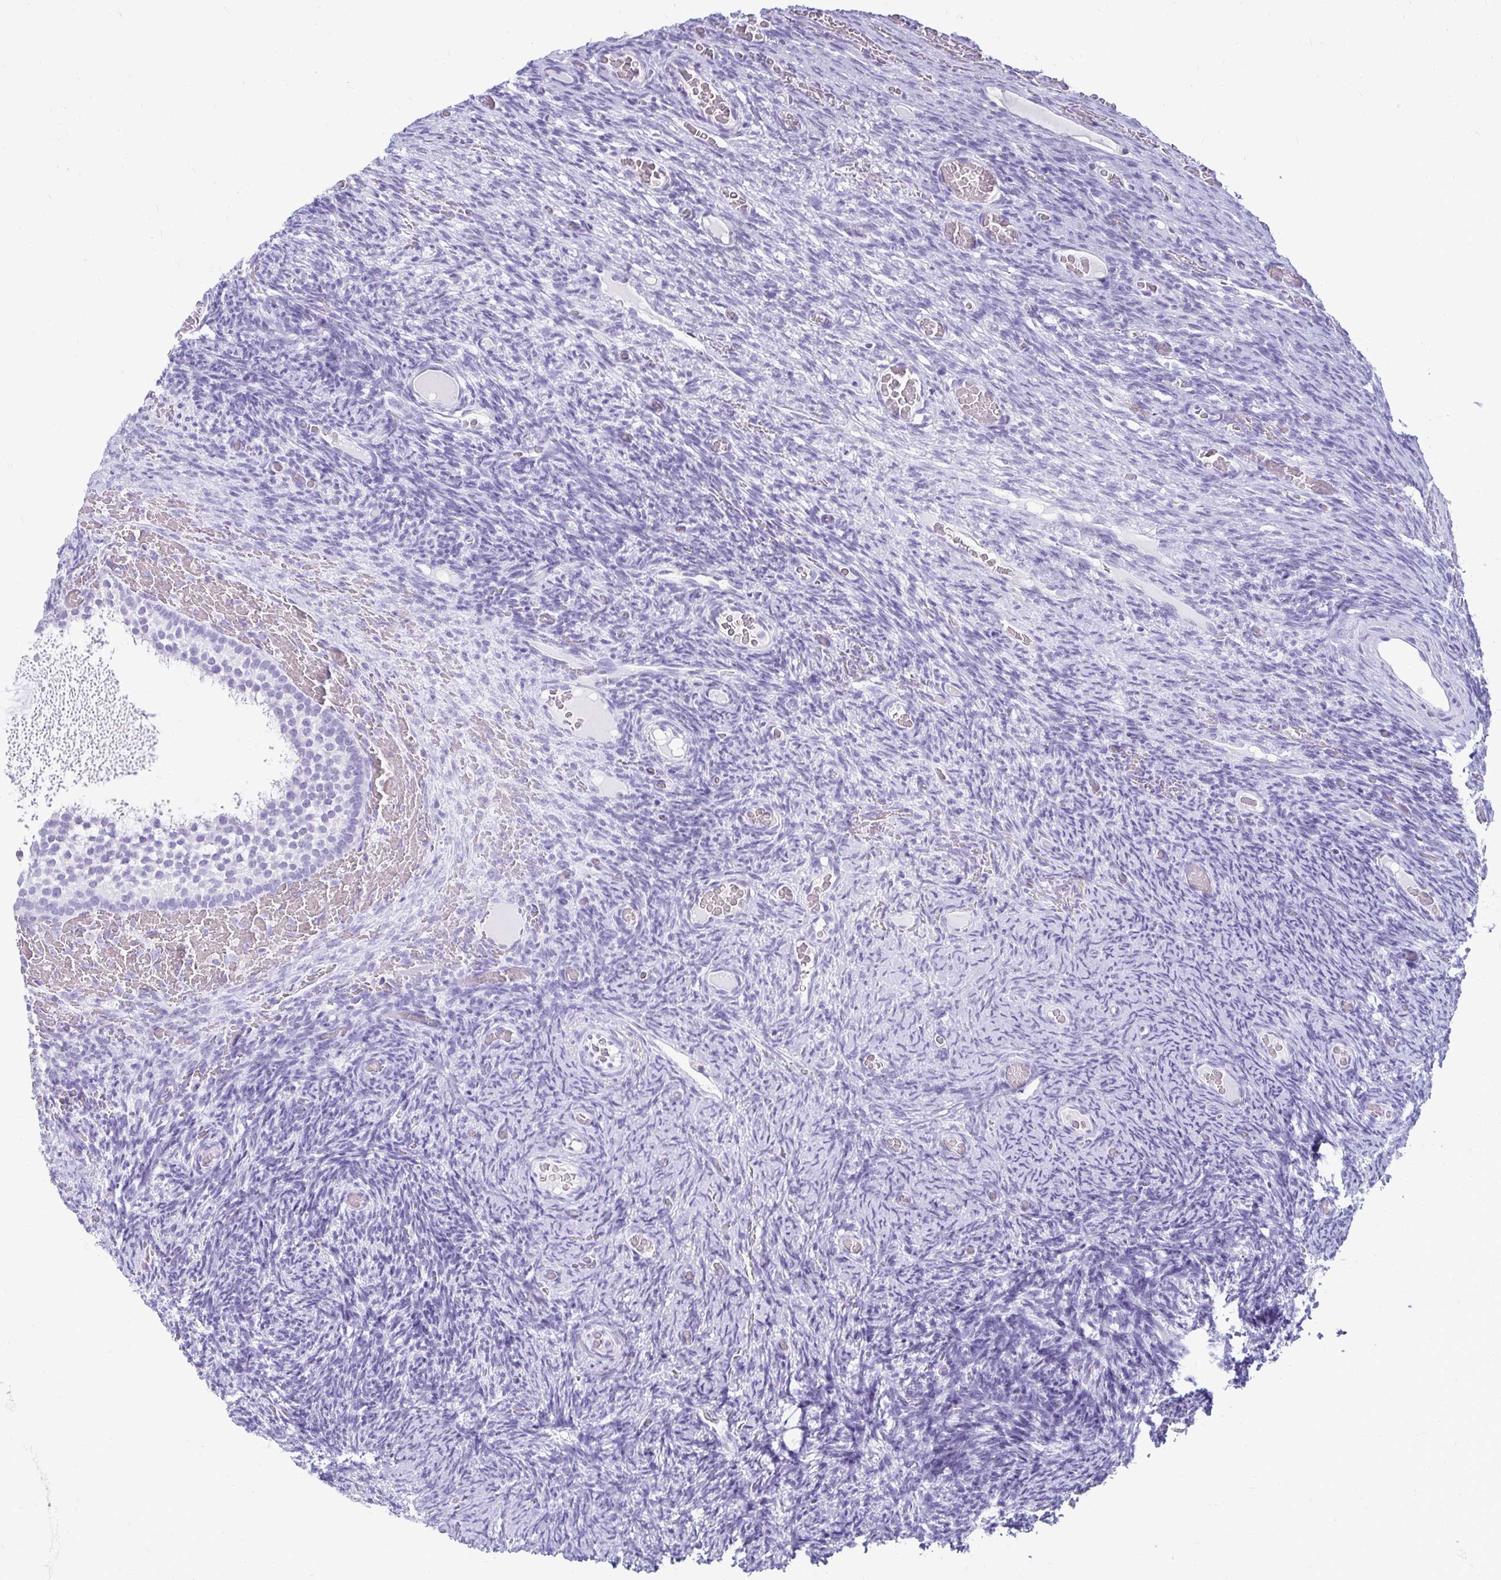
{"staining": {"intensity": "negative", "quantity": "none", "location": "none"}, "tissue": "ovary", "cell_type": "Follicle cells", "image_type": "normal", "snomed": [{"axis": "morphology", "description": "Normal tissue, NOS"}, {"axis": "topography", "description": "Ovary"}], "caption": "A high-resolution image shows immunohistochemistry staining of benign ovary, which reveals no significant expression in follicle cells.", "gene": "CST6", "patient": {"sex": "female", "age": 34}}